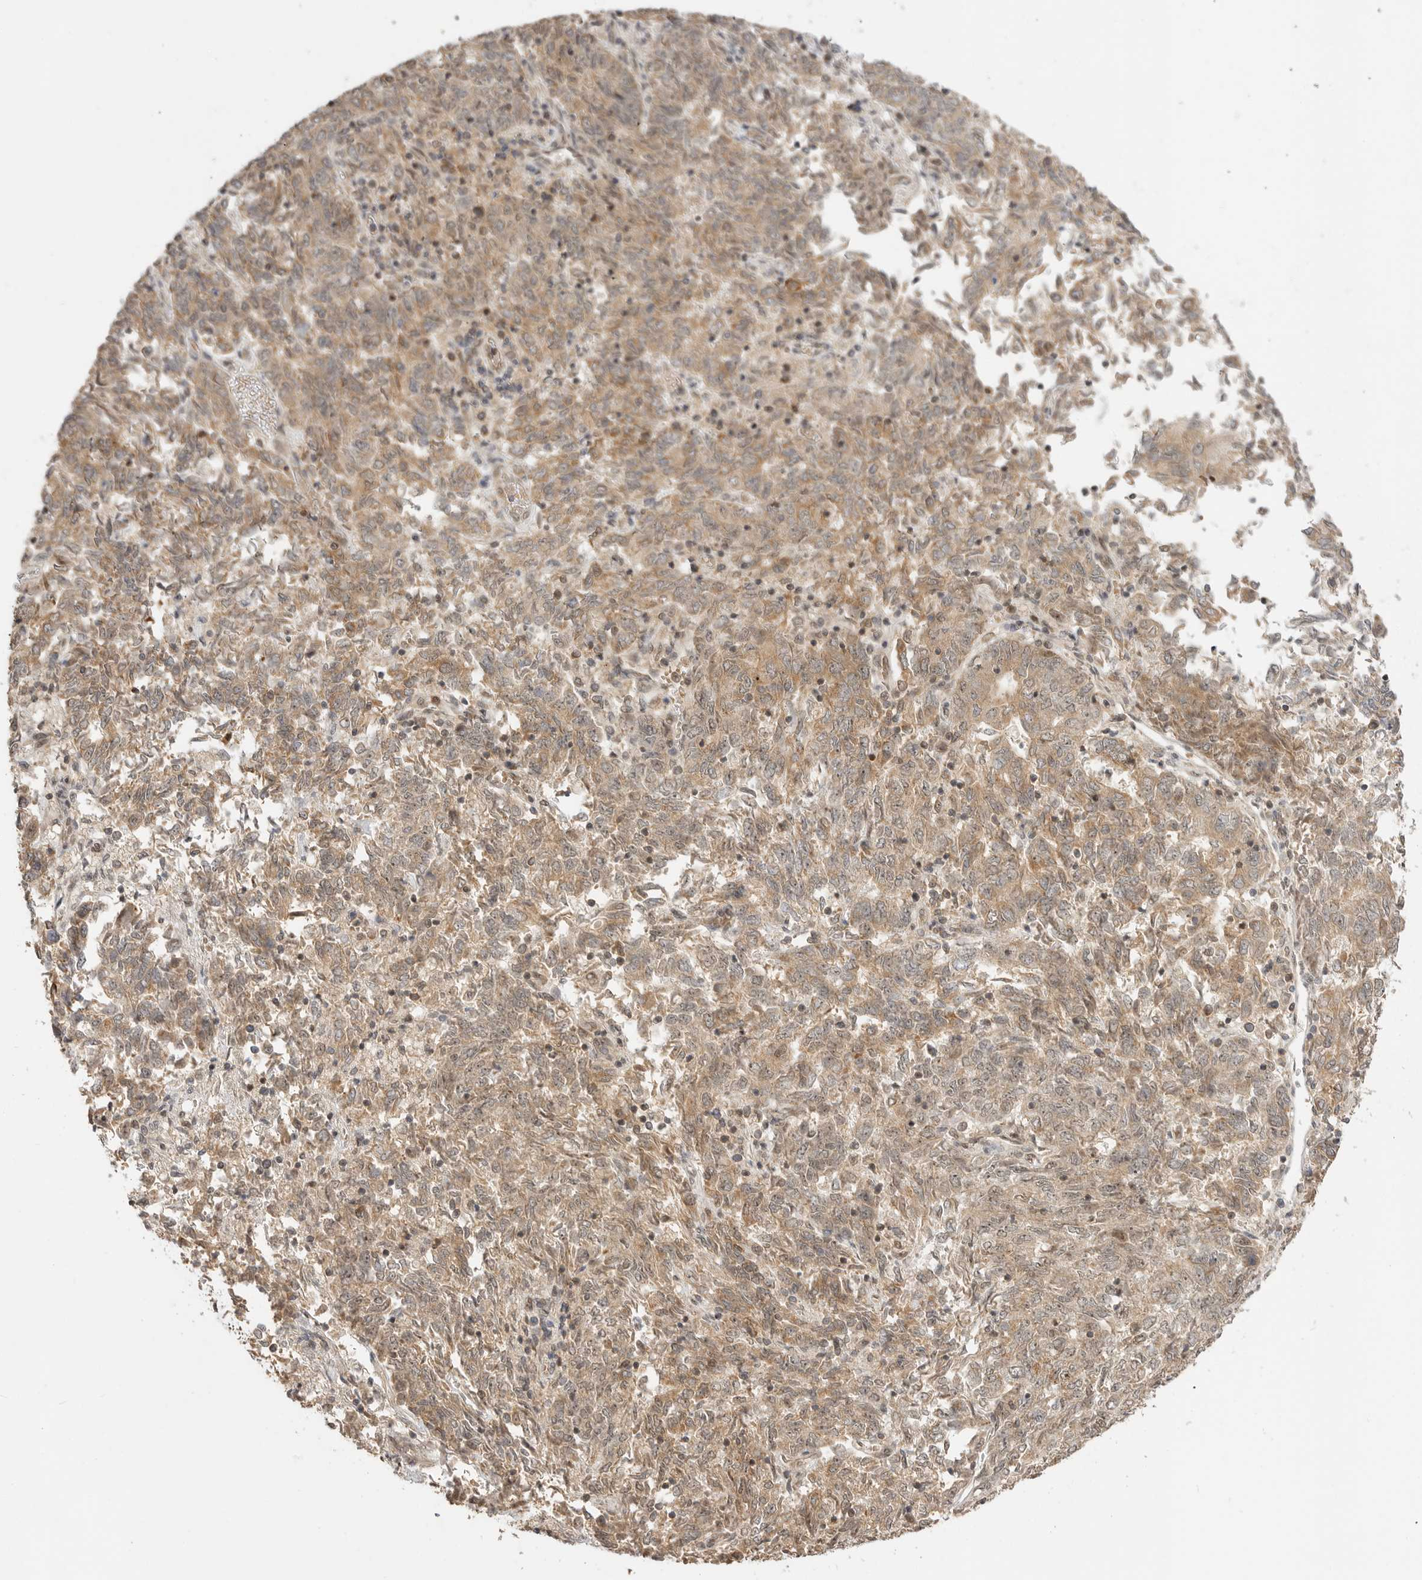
{"staining": {"intensity": "weak", "quantity": ">75%", "location": "cytoplasmic/membranous"}, "tissue": "endometrial cancer", "cell_type": "Tumor cells", "image_type": "cancer", "snomed": [{"axis": "morphology", "description": "Adenocarcinoma, NOS"}, {"axis": "topography", "description": "Endometrium"}], "caption": "Protein staining of adenocarcinoma (endometrial) tissue exhibits weak cytoplasmic/membranous positivity in about >75% of tumor cells.", "gene": "ALKAL1", "patient": {"sex": "female", "age": 80}}